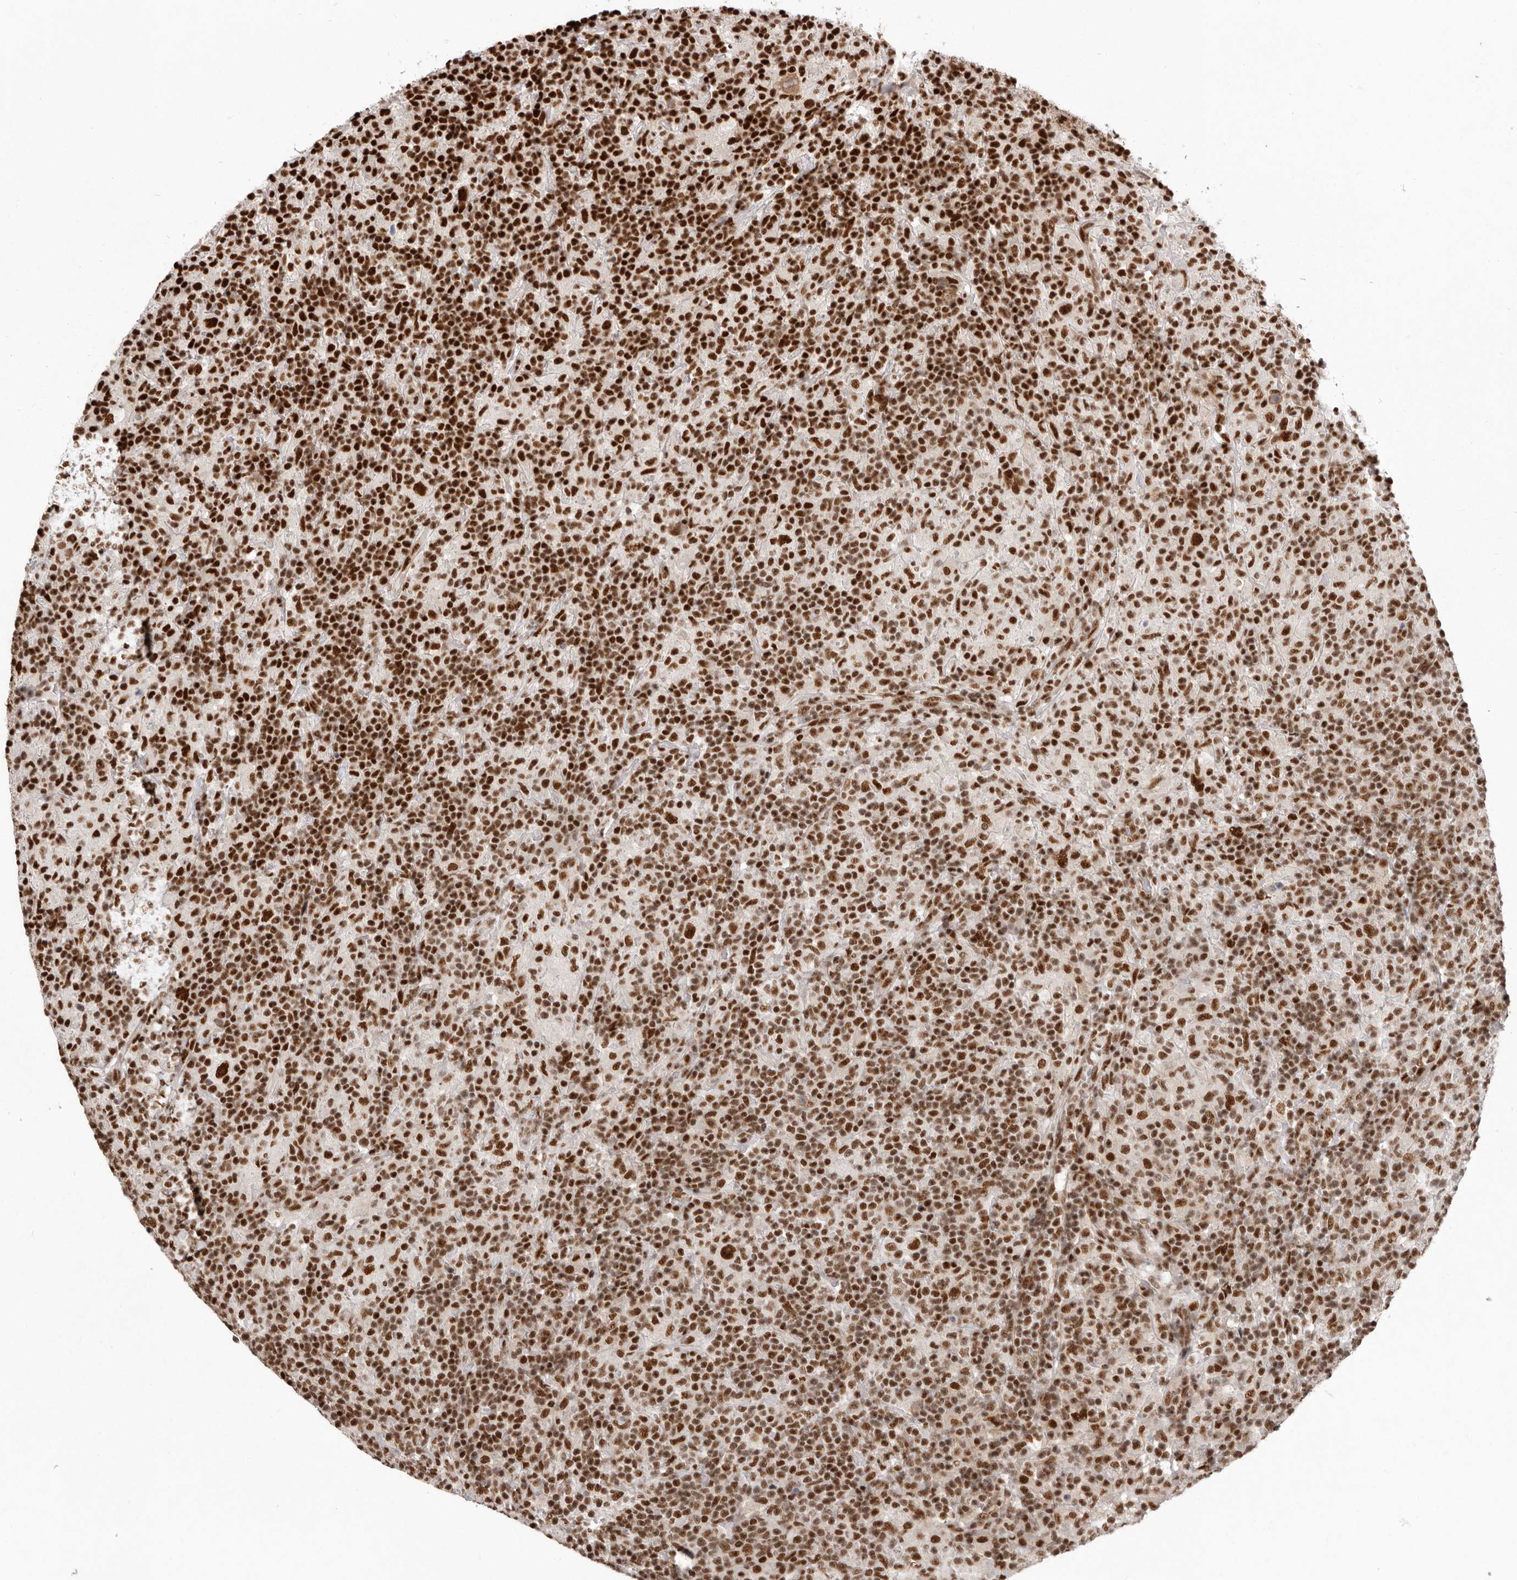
{"staining": {"intensity": "strong", "quantity": ">75%", "location": "nuclear"}, "tissue": "lymphoma", "cell_type": "Tumor cells", "image_type": "cancer", "snomed": [{"axis": "morphology", "description": "Hodgkin's disease, NOS"}, {"axis": "topography", "description": "Lymph node"}], "caption": "Human lymphoma stained with a protein marker demonstrates strong staining in tumor cells.", "gene": "CHTOP", "patient": {"sex": "male", "age": 70}}